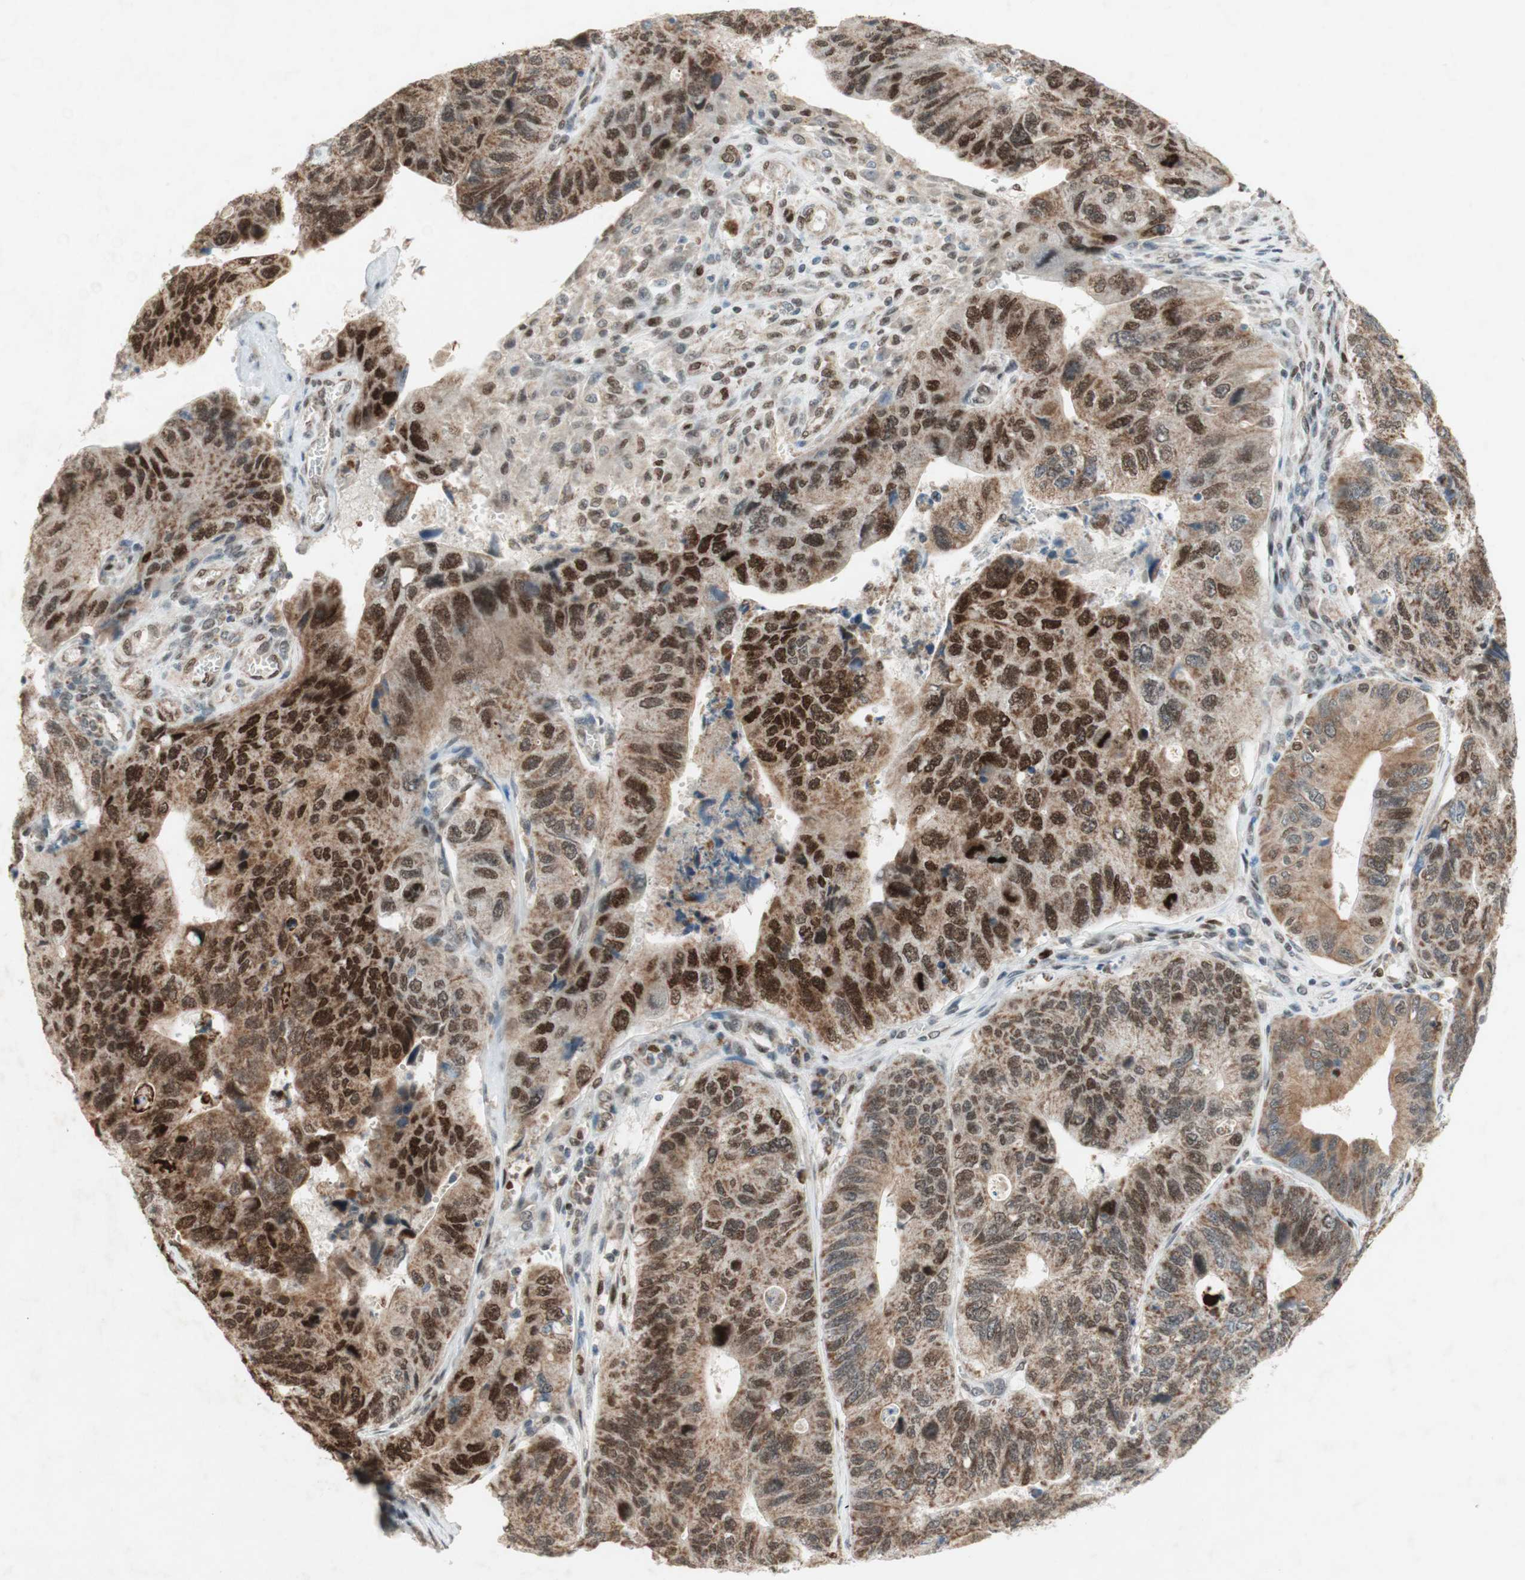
{"staining": {"intensity": "strong", "quantity": "25%-75%", "location": "cytoplasmic/membranous,nuclear"}, "tissue": "stomach cancer", "cell_type": "Tumor cells", "image_type": "cancer", "snomed": [{"axis": "morphology", "description": "Adenocarcinoma, NOS"}, {"axis": "topography", "description": "Stomach"}], "caption": "Immunohistochemical staining of stomach cancer displays high levels of strong cytoplasmic/membranous and nuclear positivity in approximately 25%-75% of tumor cells.", "gene": "DNMT3A", "patient": {"sex": "male", "age": 59}}